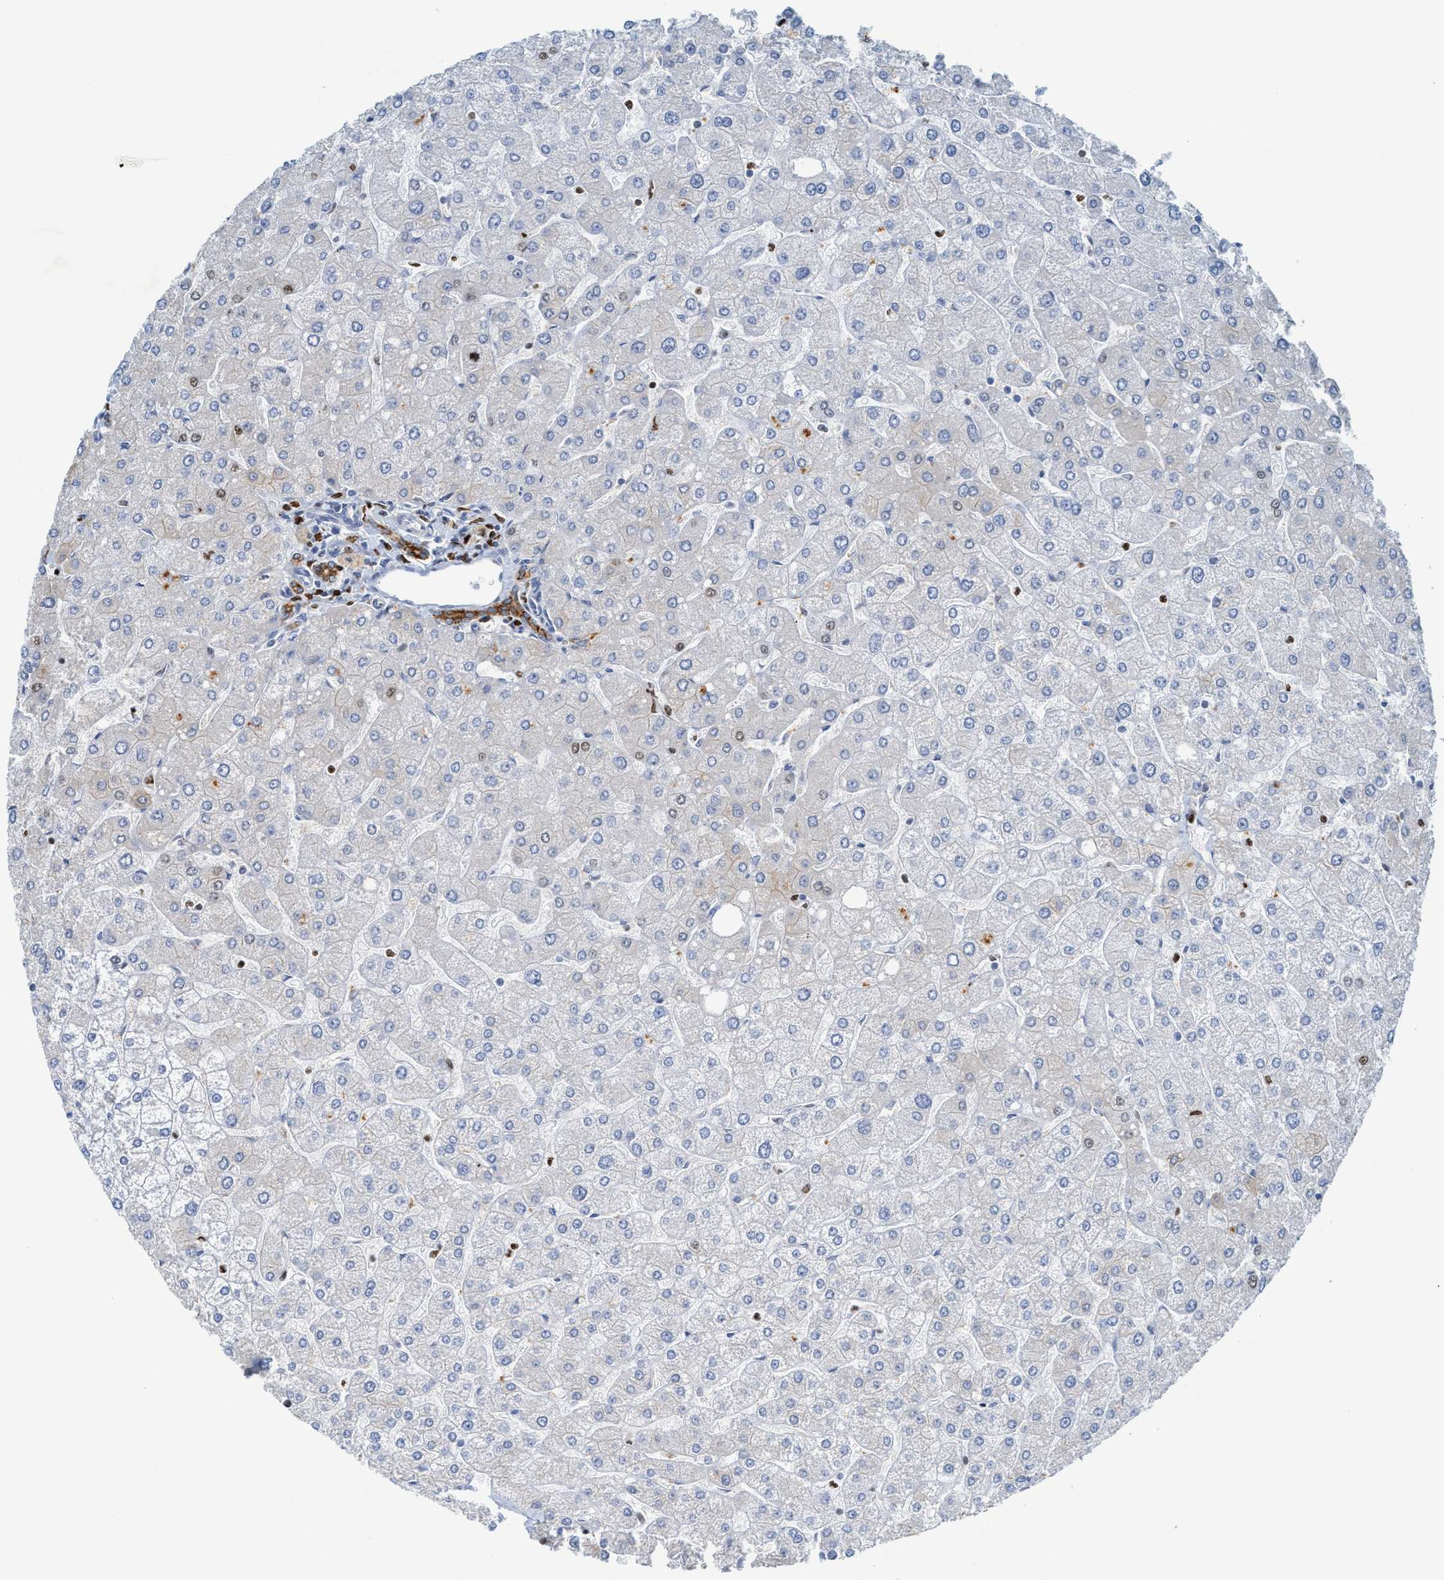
{"staining": {"intensity": "moderate", "quantity": ">75%", "location": "cytoplasmic/membranous"}, "tissue": "liver", "cell_type": "Cholangiocytes", "image_type": "normal", "snomed": [{"axis": "morphology", "description": "Normal tissue, NOS"}, {"axis": "topography", "description": "Liver"}], "caption": "Protein expression analysis of normal liver reveals moderate cytoplasmic/membranous staining in approximately >75% of cholangiocytes. The protein of interest is shown in brown color, while the nuclei are stained blue.", "gene": "SH3D19", "patient": {"sex": "male", "age": 55}}